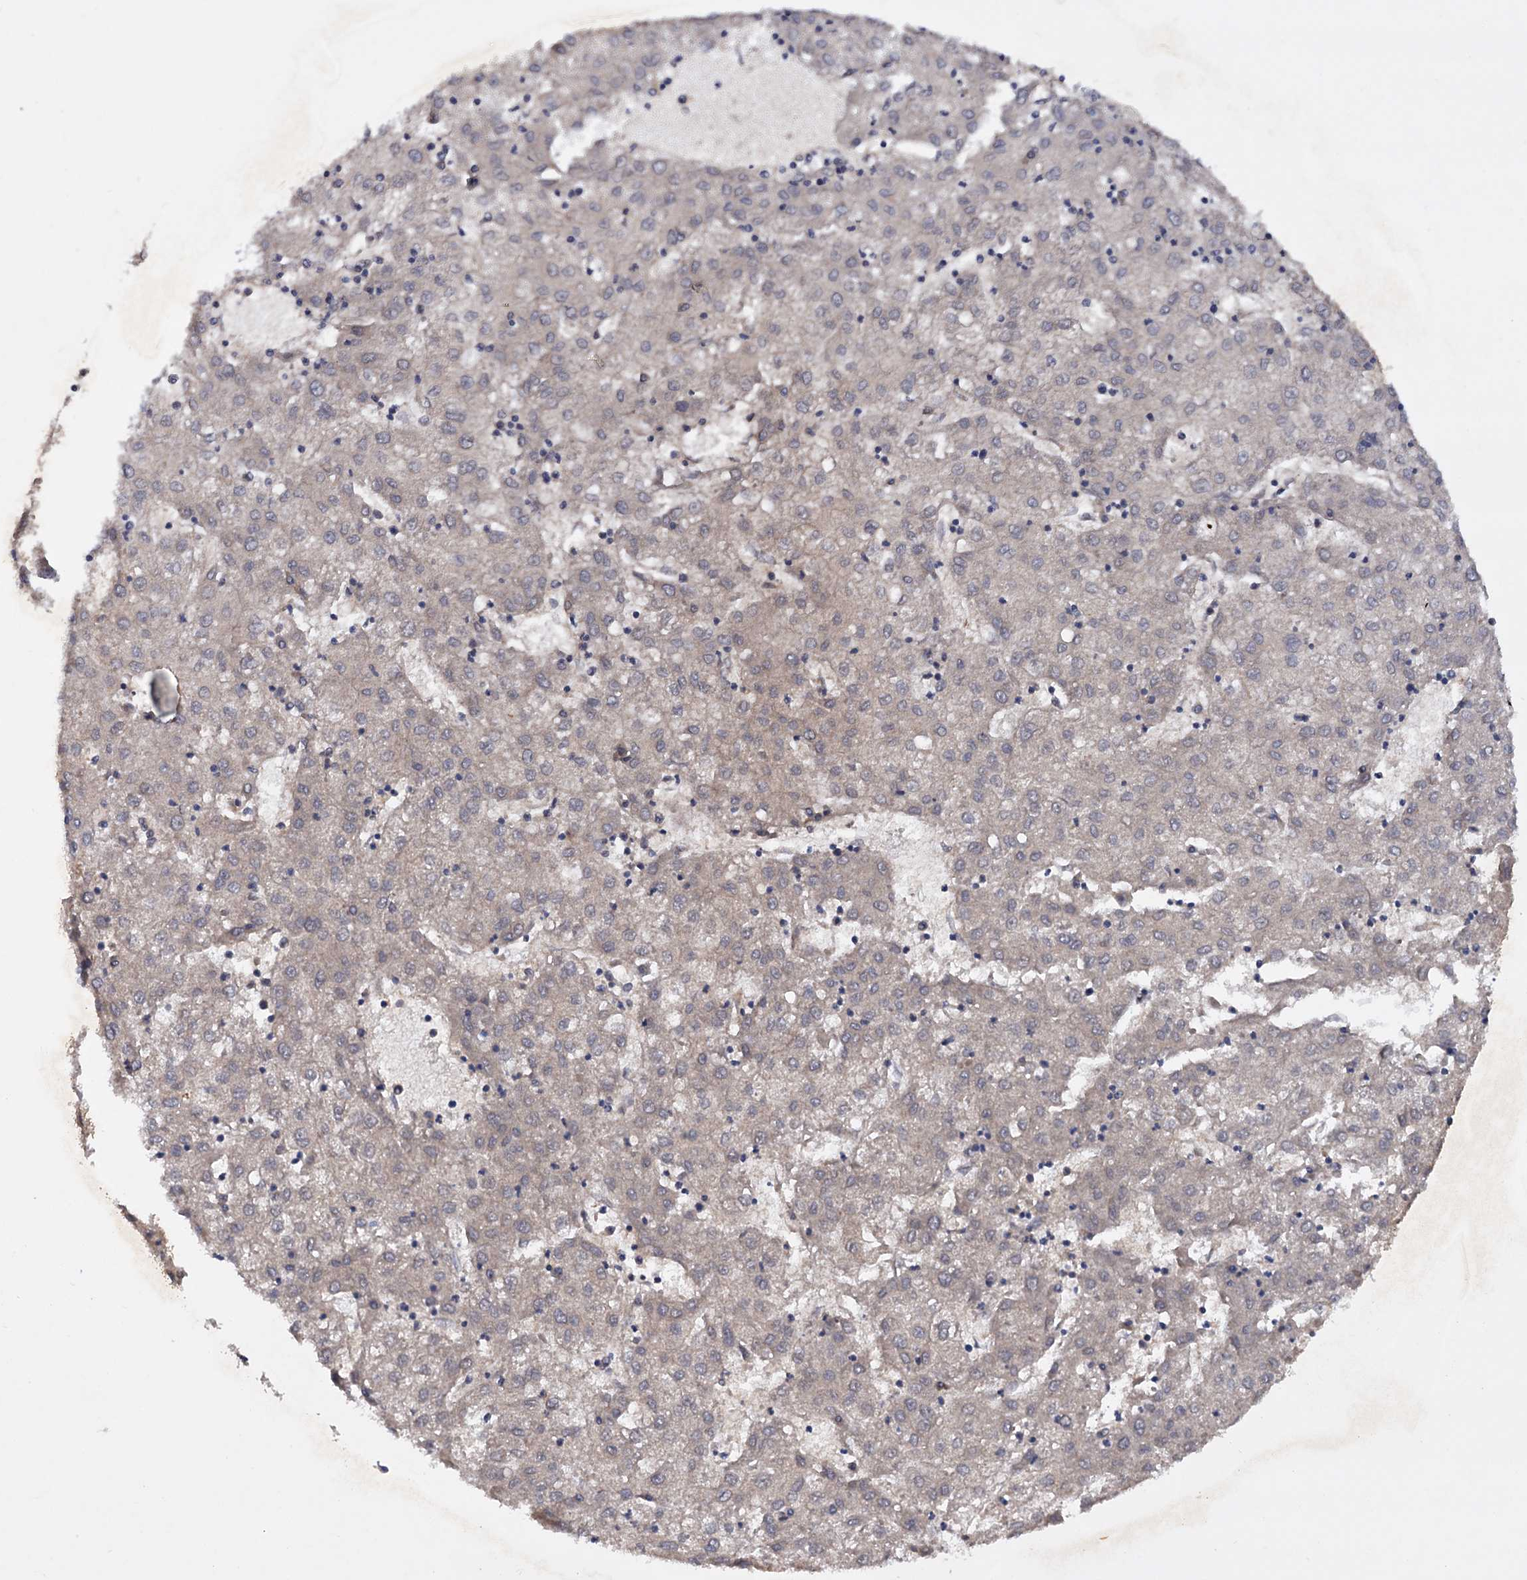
{"staining": {"intensity": "weak", "quantity": "<25%", "location": "cytoplasmic/membranous"}, "tissue": "liver cancer", "cell_type": "Tumor cells", "image_type": "cancer", "snomed": [{"axis": "morphology", "description": "Carcinoma, Hepatocellular, NOS"}, {"axis": "topography", "description": "Liver"}], "caption": "An image of human liver cancer (hepatocellular carcinoma) is negative for staining in tumor cells. (Stains: DAB IHC with hematoxylin counter stain, Microscopy: brightfield microscopy at high magnification).", "gene": "TBC1D12", "patient": {"sex": "male", "age": 72}}